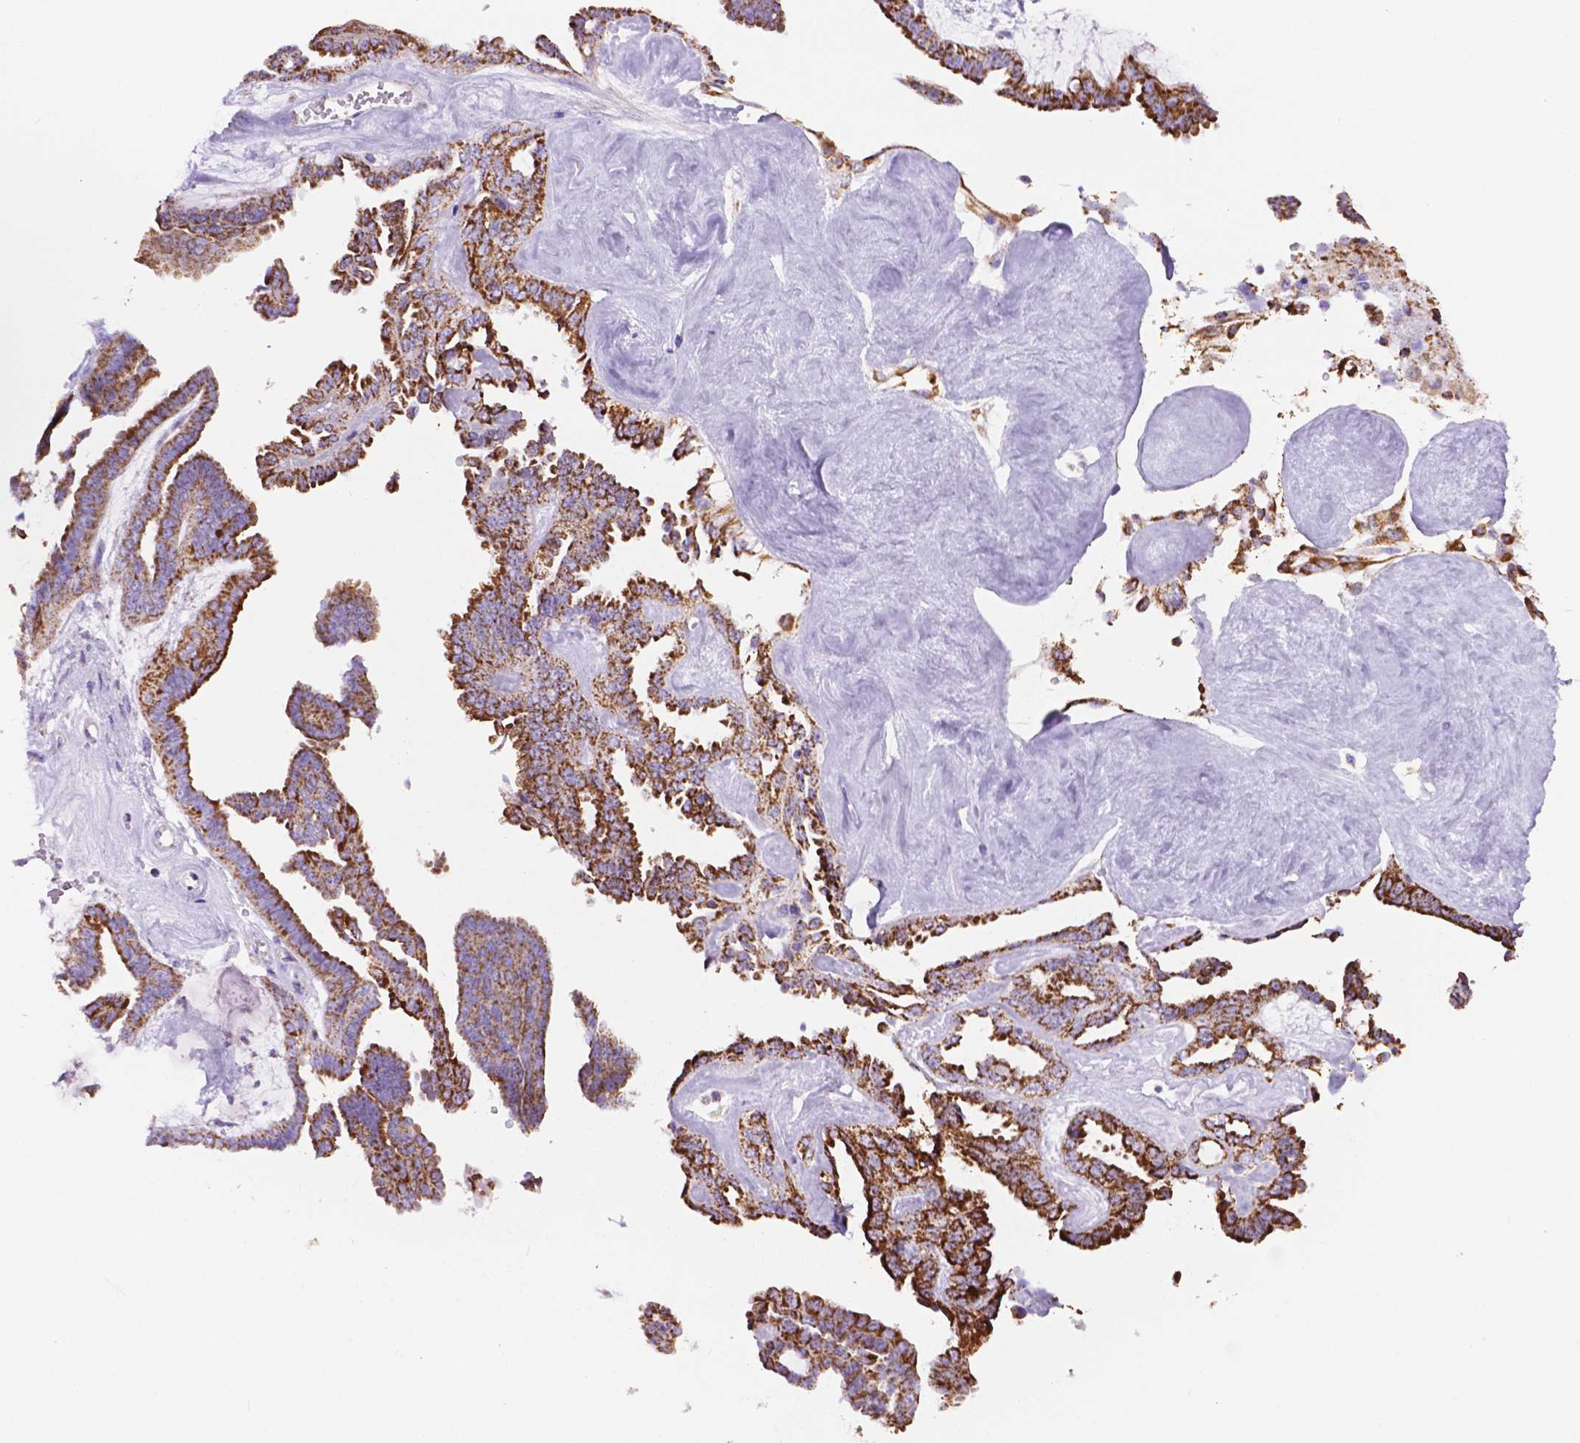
{"staining": {"intensity": "strong", "quantity": ">75%", "location": "cytoplasmic/membranous"}, "tissue": "ovarian cancer", "cell_type": "Tumor cells", "image_type": "cancer", "snomed": [{"axis": "morphology", "description": "Cystadenocarcinoma, serous, NOS"}, {"axis": "topography", "description": "Ovary"}], "caption": "Immunohistochemical staining of human ovarian serous cystadenocarcinoma shows high levels of strong cytoplasmic/membranous staining in about >75% of tumor cells.", "gene": "GDPD5", "patient": {"sex": "female", "age": 71}}